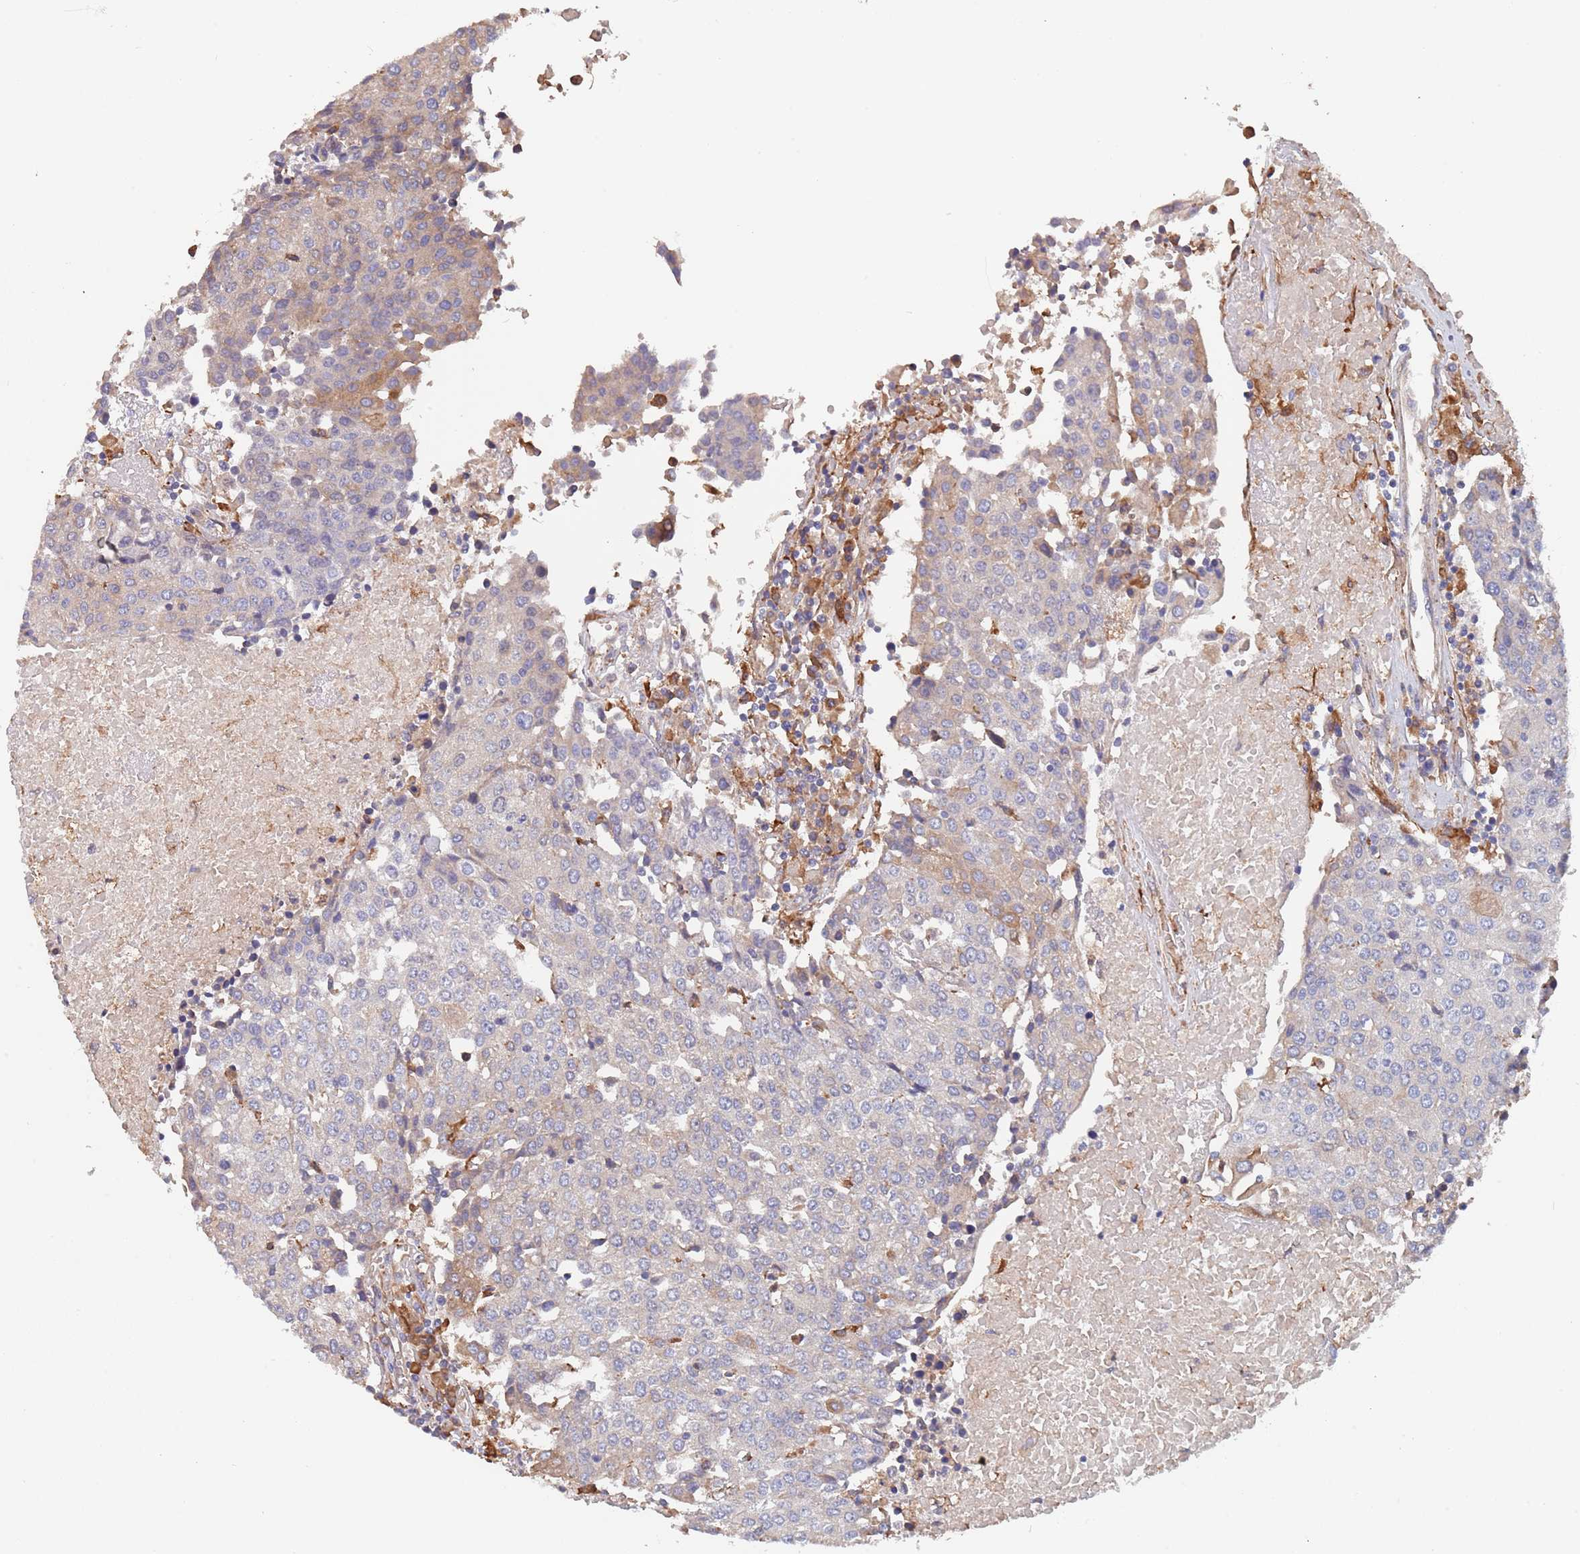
{"staining": {"intensity": "weak", "quantity": "<25%", "location": "cytoplasmic/membranous"}, "tissue": "urothelial cancer", "cell_type": "Tumor cells", "image_type": "cancer", "snomed": [{"axis": "morphology", "description": "Urothelial carcinoma, High grade"}, {"axis": "topography", "description": "Urinary bladder"}], "caption": "The photomicrograph displays no significant expression in tumor cells of high-grade urothelial carcinoma. (DAB (3,3'-diaminobenzidine) IHC, high magnification).", "gene": "DCUN1D3", "patient": {"sex": "female", "age": 85}}